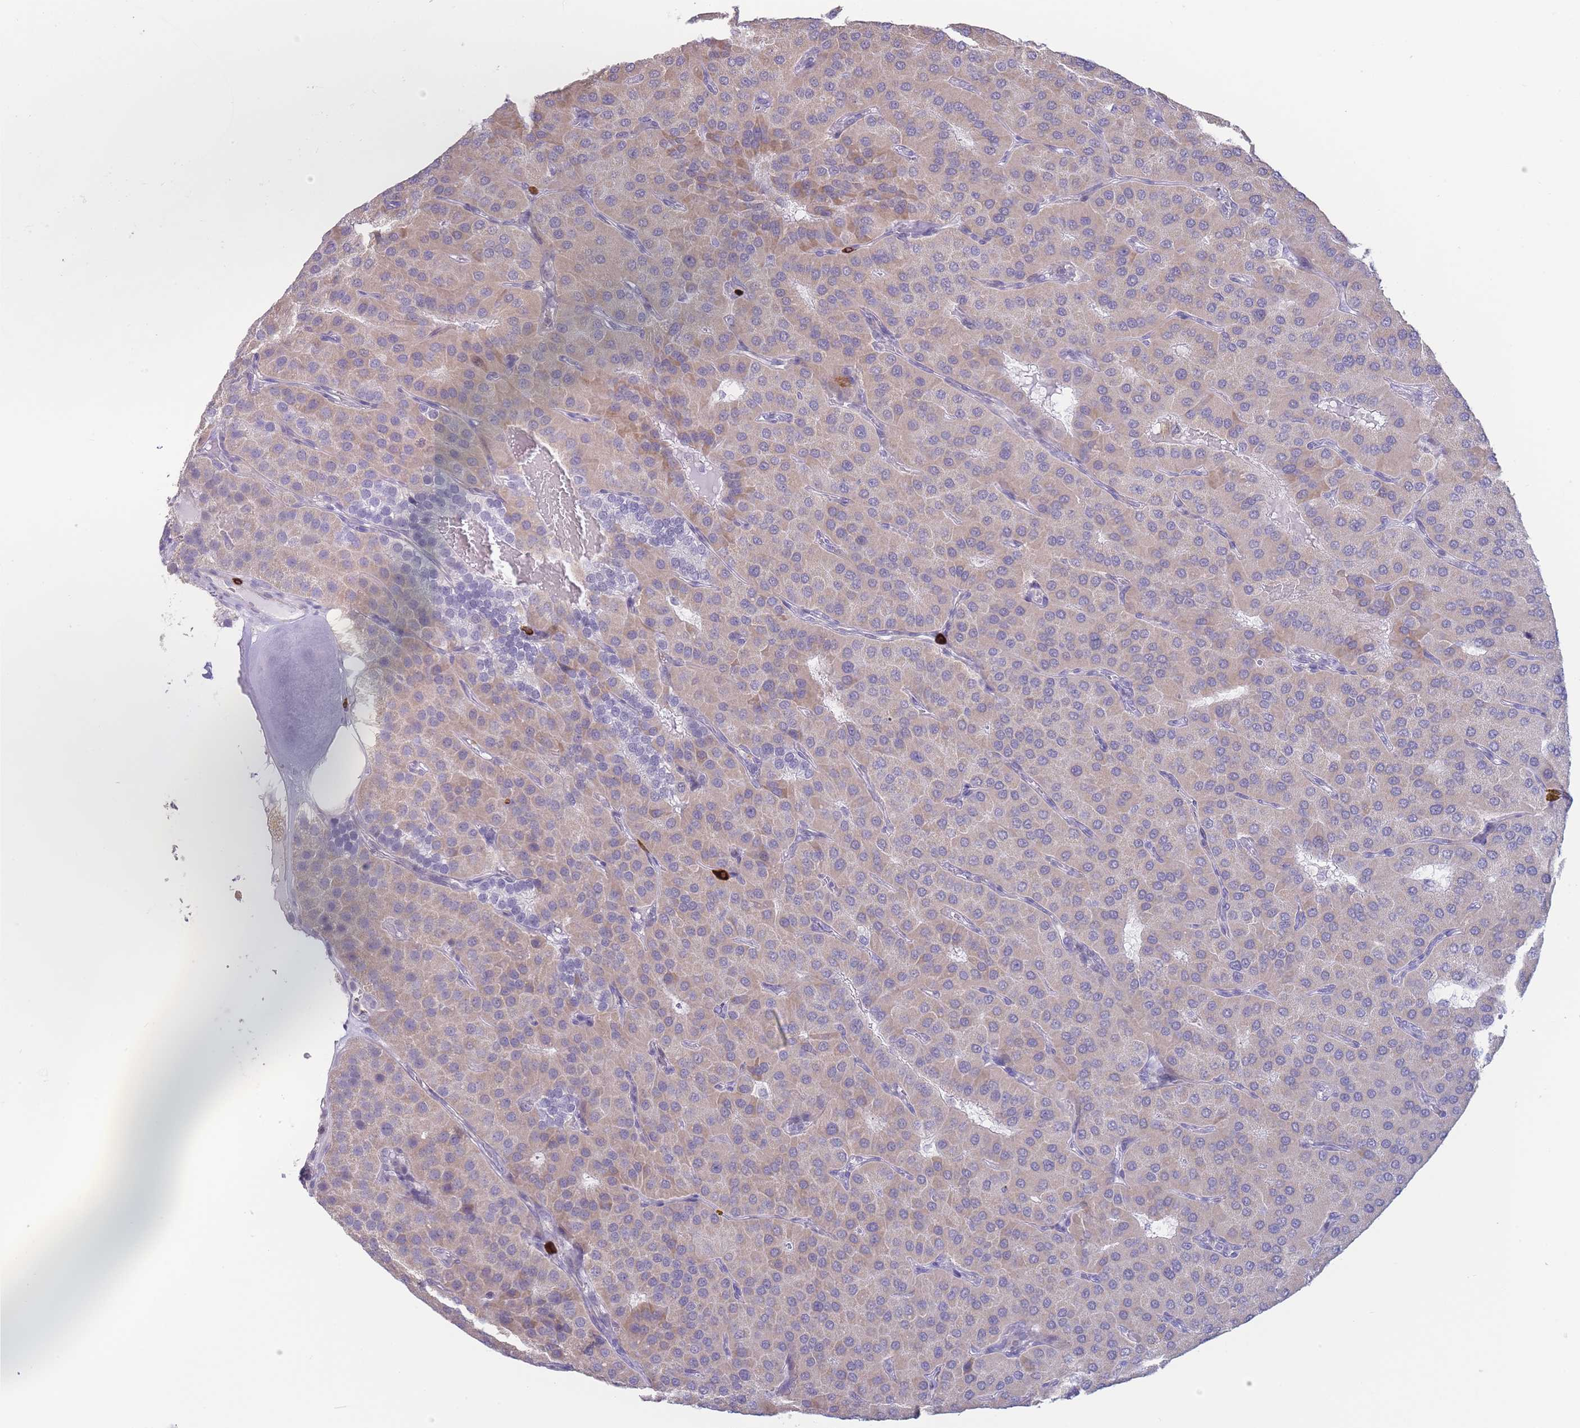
{"staining": {"intensity": "weak", "quantity": "25%-75%", "location": "cytoplasmic/membranous"}, "tissue": "parathyroid gland", "cell_type": "Glandular cells", "image_type": "normal", "snomed": [{"axis": "morphology", "description": "Normal tissue, NOS"}, {"axis": "morphology", "description": "Adenoma, NOS"}, {"axis": "topography", "description": "Parathyroid gland"}], "caption": "DAB immunohistochemical staining of normal parathyroid gland demonstrates weak cytoplasmic/membranous protein staining in approximately 25%-75% of glandular cells.", "gene": "ASAP3", "patient": {"sex": "female", "age": 86}}